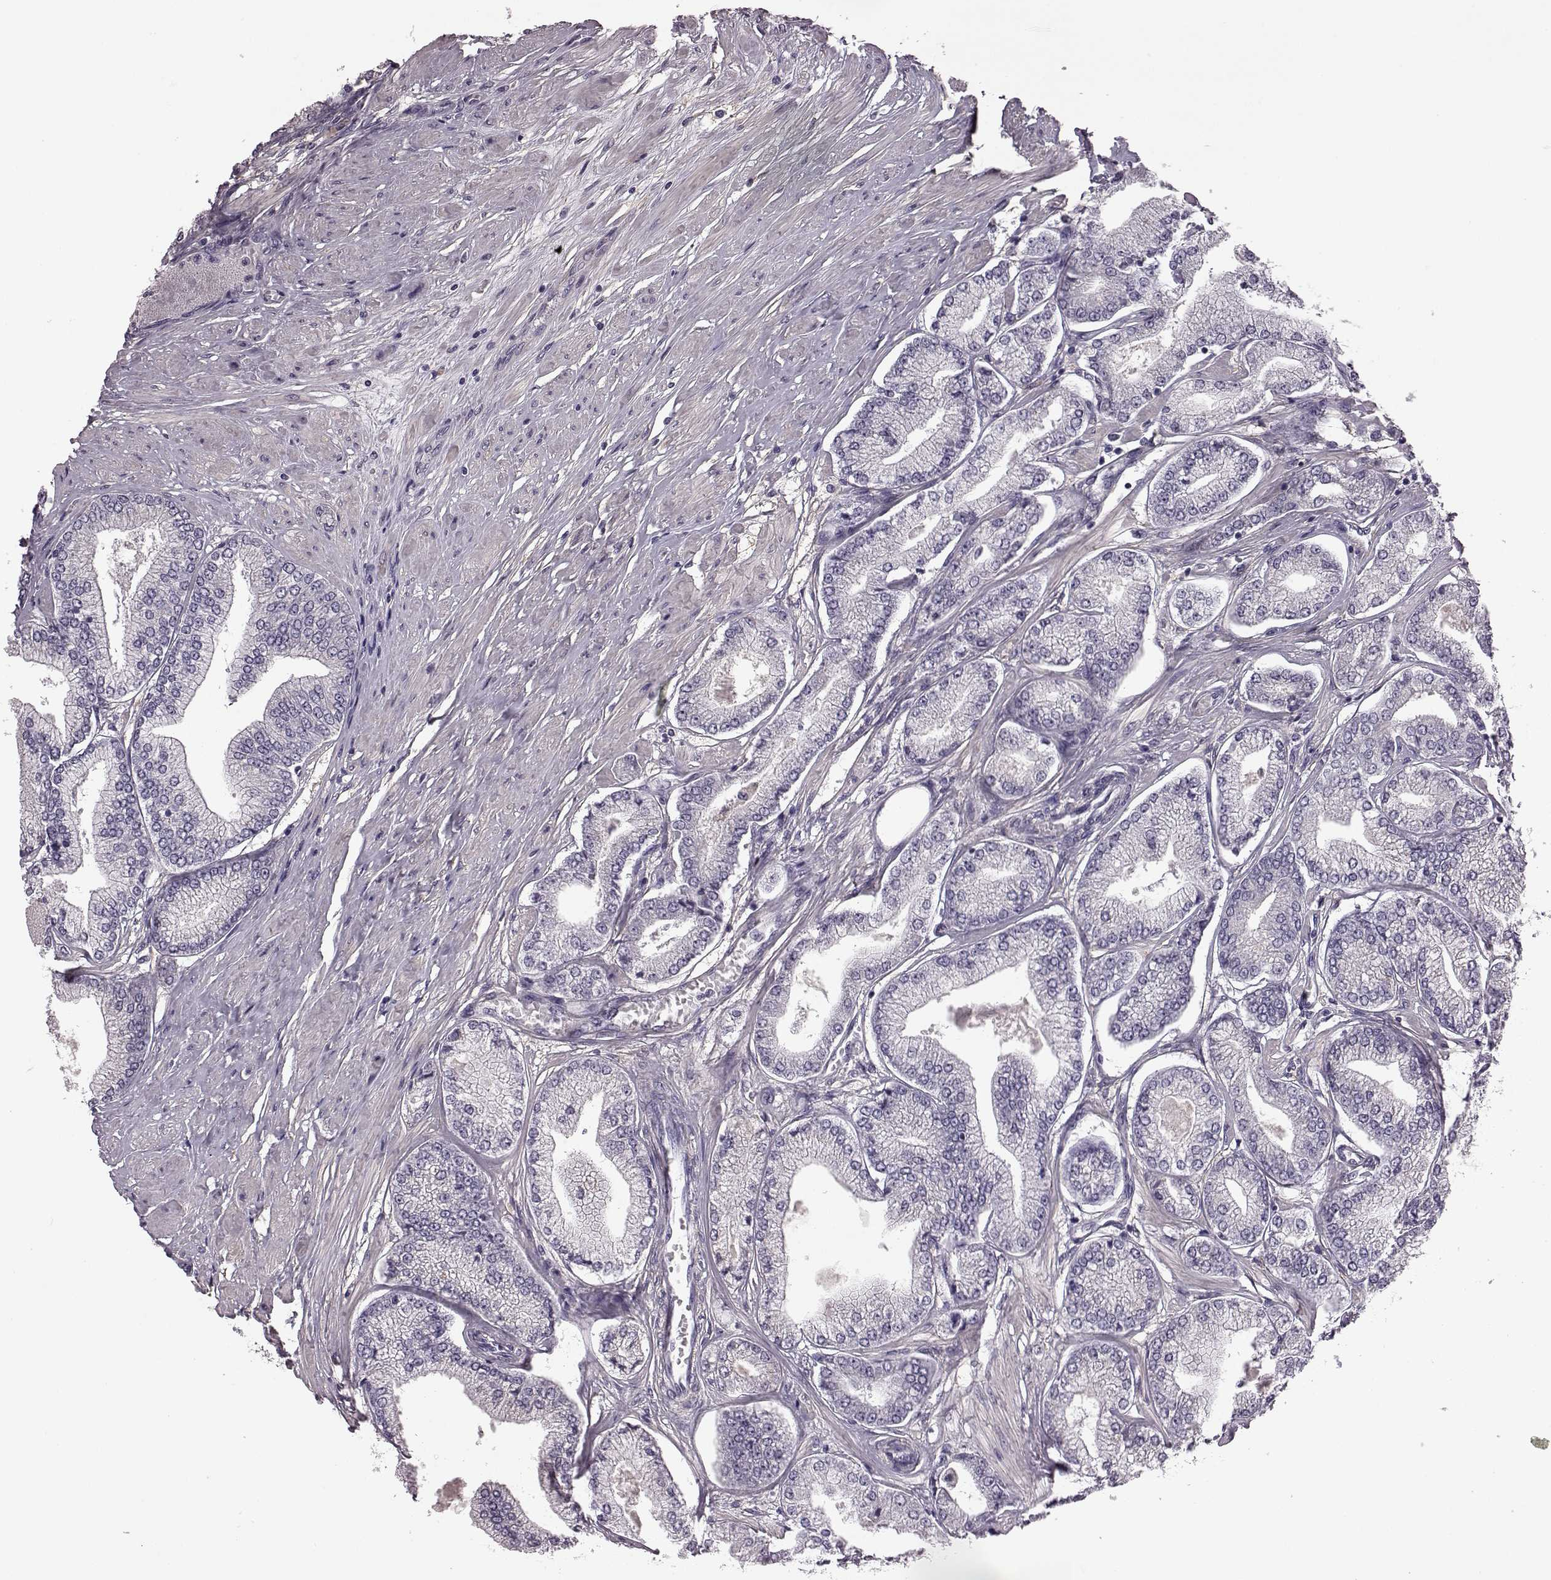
{"staining": {"intensity": "negative", "quantity": "none", "location": "none"}, "tissue": "prostate cancer", "cell_type": "Tumor cells", "image_type": "cancer", "snomed": [{"axis": "morphology", "description": "Adenocarcinoma, Low grade"}, {"axis": "topography", "description": "Prostate"}], "caption": "High magnification brightfield microscopy of prostate cancer stained with DAB (brown) and counterstained with hematoxylin (blue): tumor cells show no significant positivity.", "gene": "GRK1", "patient": {"sex": "male", "age": 55}}